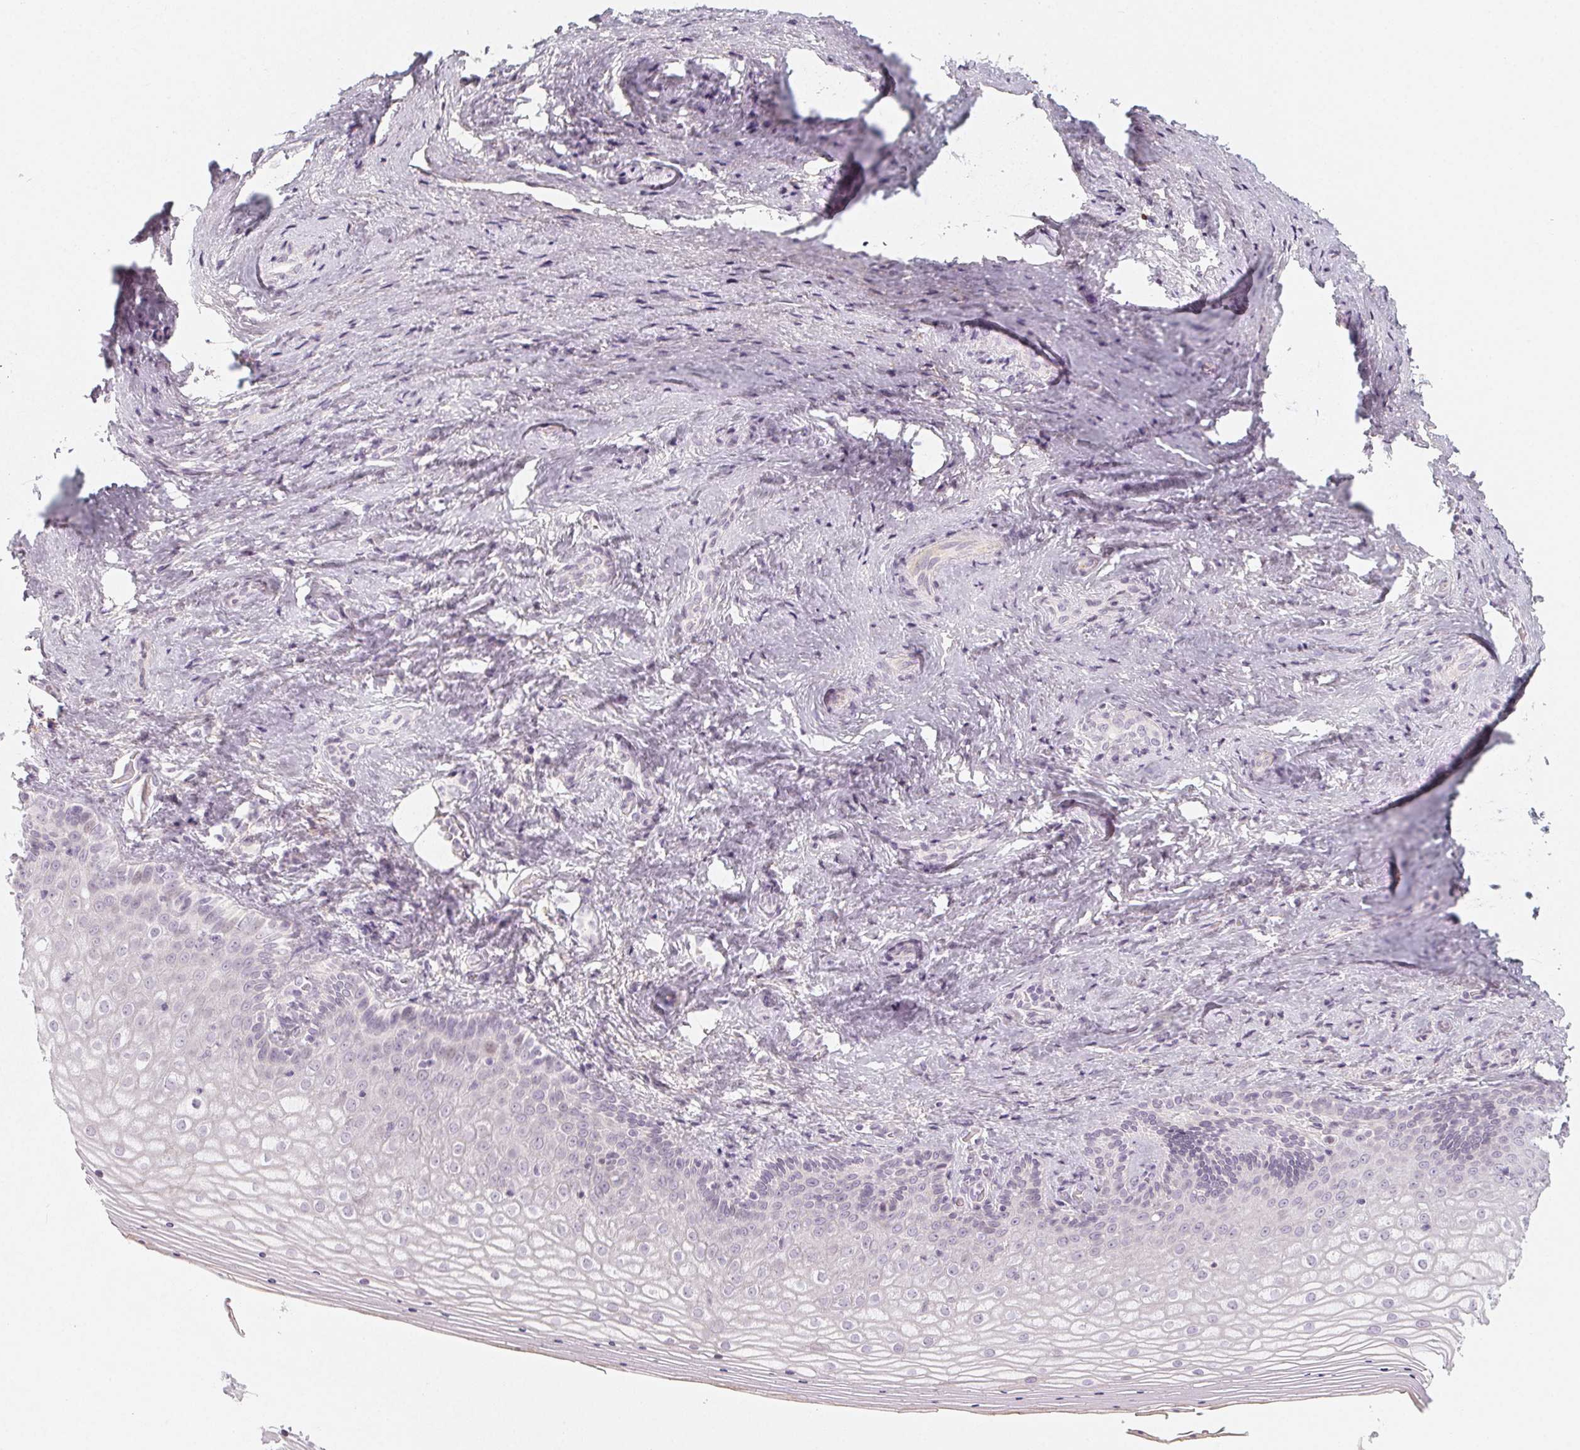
{"staining": {"intensity": "negative", "quantity": "none", "location": "none"}, "tissue": "vagina", "cell_type": "Squamous epithelial cells", "image_type": "normal", "snomed": [{"axis": "morphology", "description": "Normal tissue, NOS"}, {"axis": "topography", "description": "Vagina"}], "caption": "Benign vagina was stained to show a protein in brown. There is no significant expression in squamous epithelial cells. (DAB (3,3'-diaminobenzidine) immunohistochemistry with hematoxylin counter stain).", "gene": "CCDC96", "patient": {"sex": "female", "age": 42}}